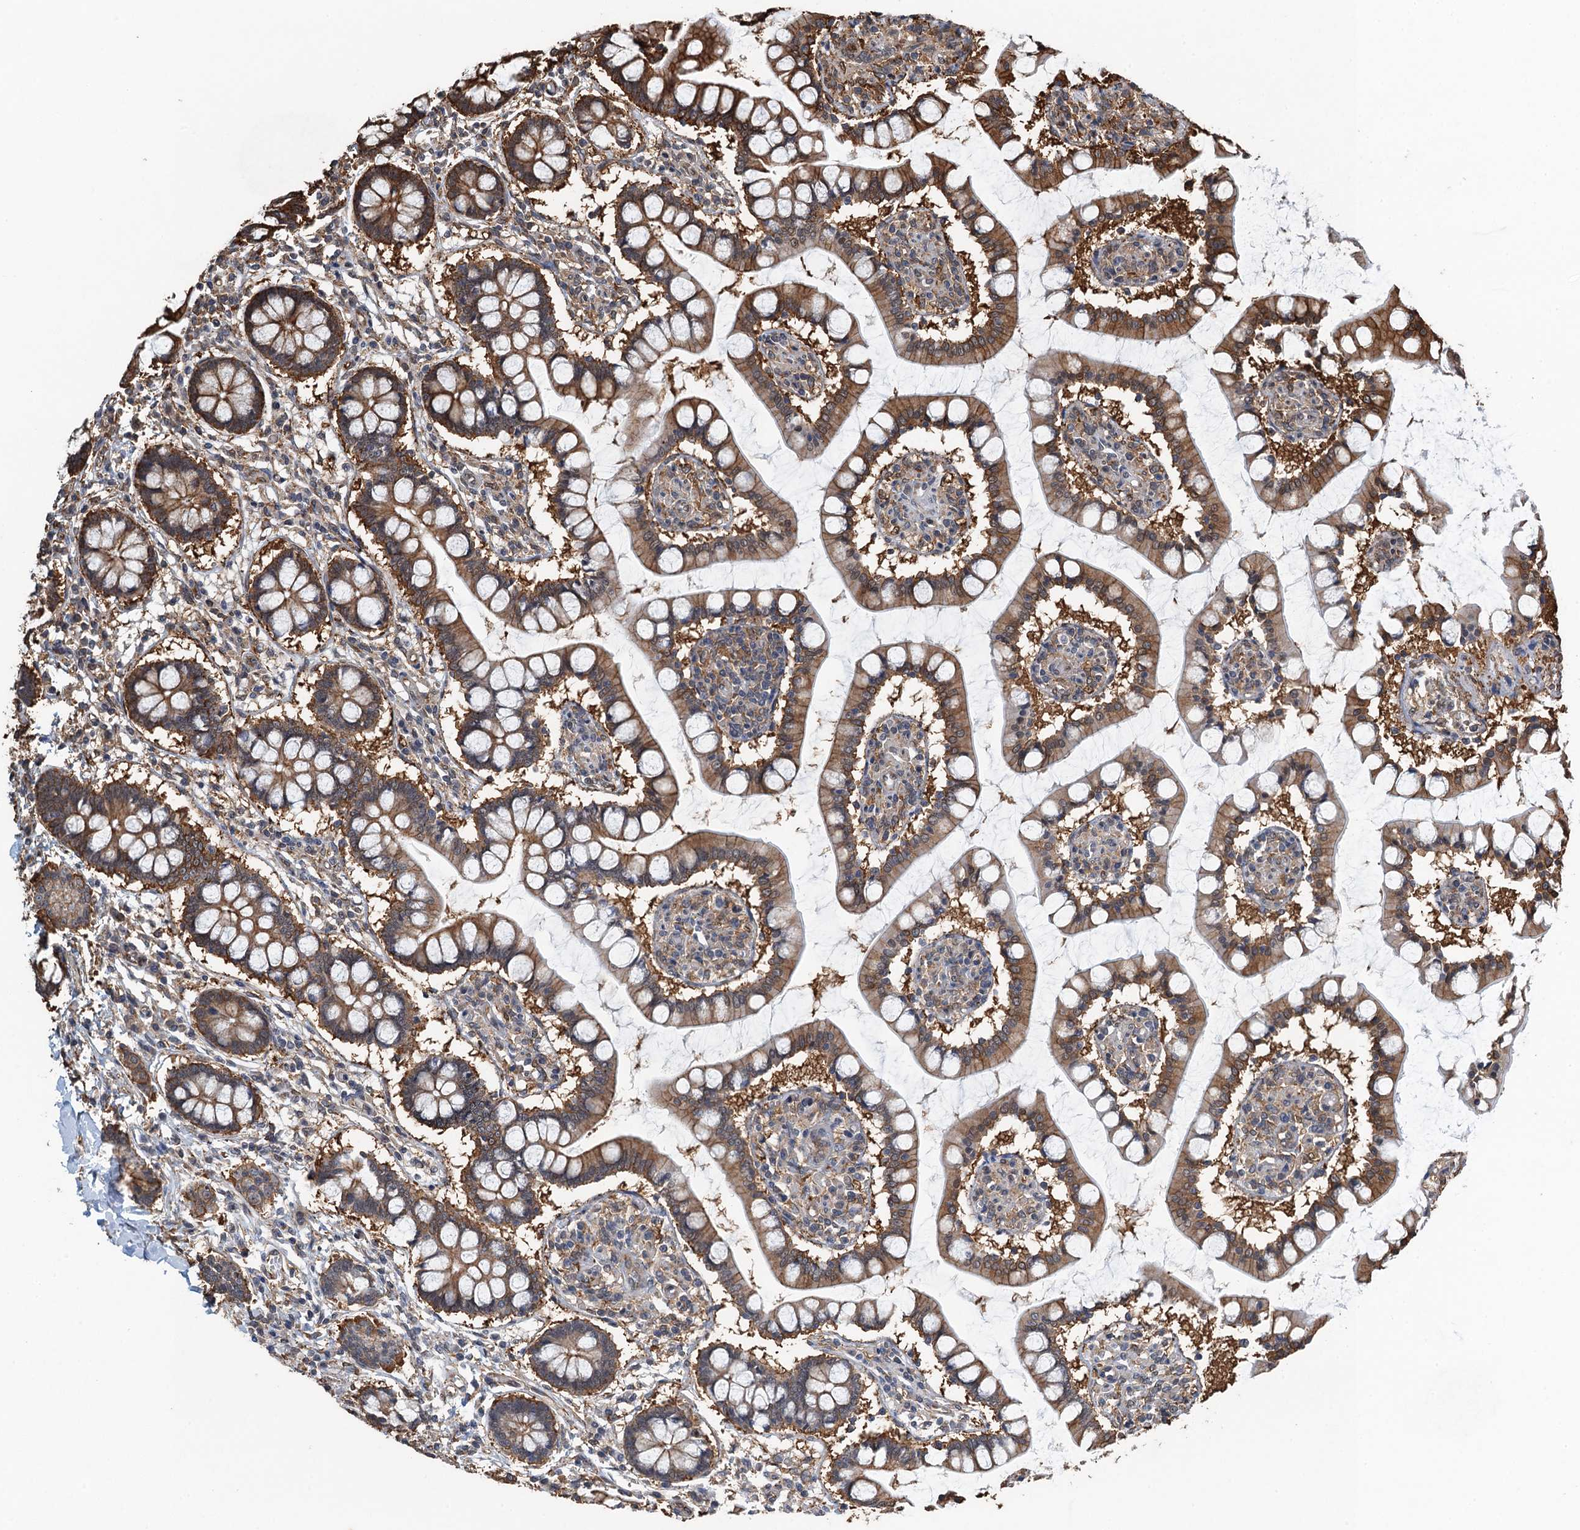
{"staining": {"intensity": "moderate", "quantity": ">75%", "location": "cytoplasmic/membranous"}, "tissue": "small intestine", "cell_type": "Glandular cells", "image_type": "normal", "snomed": [{"axis": "morphology", "description": "Normal tissue, NOS"}, {"axis": "topography", "description": "Small intestine"}], "caption": "The image demonstrates staining of normal small intestine, revealing moderate cytoplasmic/membranous protein expression (brown color) within glandular cells.", "gene": "WHAMM", "patient": {"sex": "male", "age": 52}}